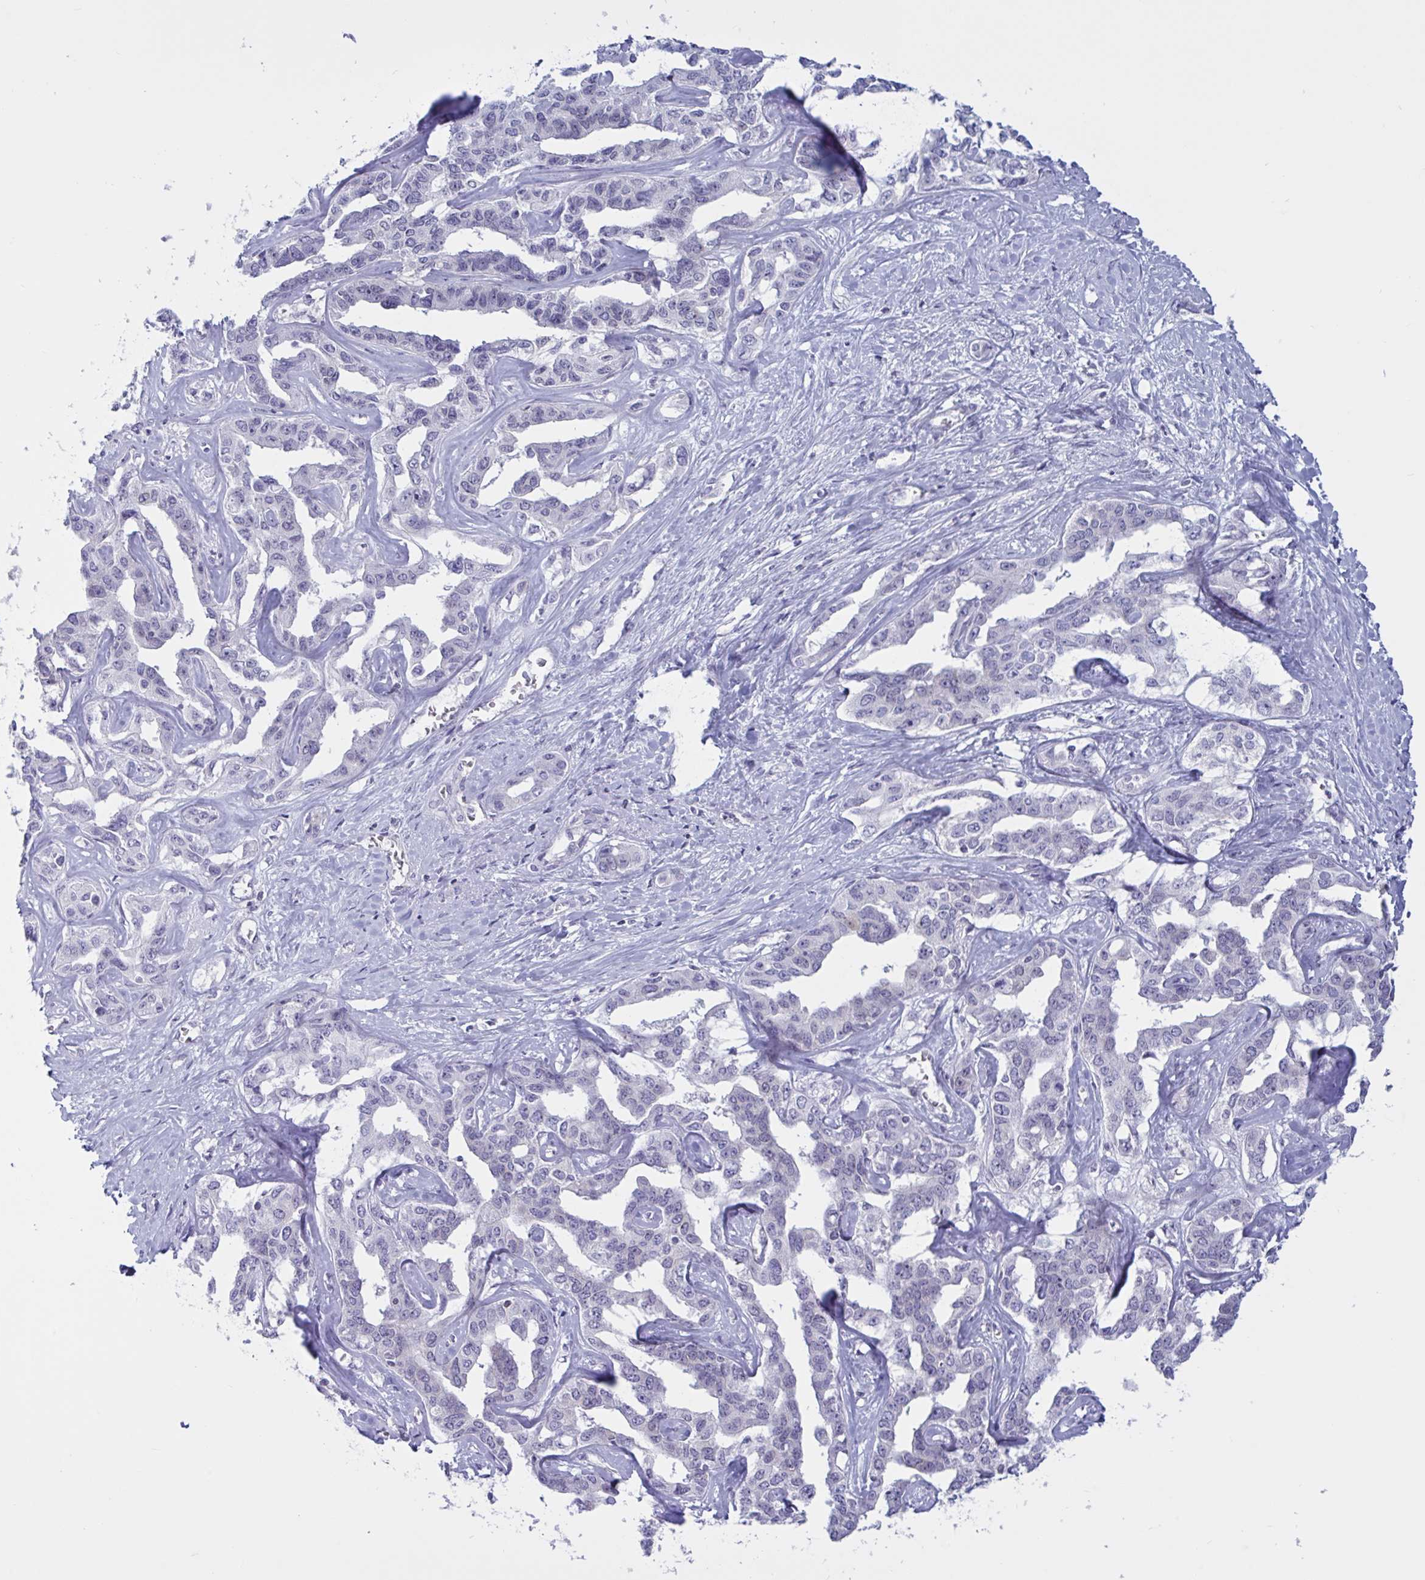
{"staining": {"intensity": "negative", "quantity": "none", "location": "none"}, "tissue": "liver cancer", "cell_type": "Tumor cells", "image_type": "cancer", "snomed": [{"axis": "morphology", "description": "Cholangiocarcinoma"}, {"axis": "topography", "description": "Liver"}], "caption": "A high-resolution histopathology image shows immunohistochemistry (IHC) staining of liver cholangiocarcinoma, which displays no significant staining in tumor cells.", "gene": "TANK", "patient": {"sex": "male", "age": 59}}